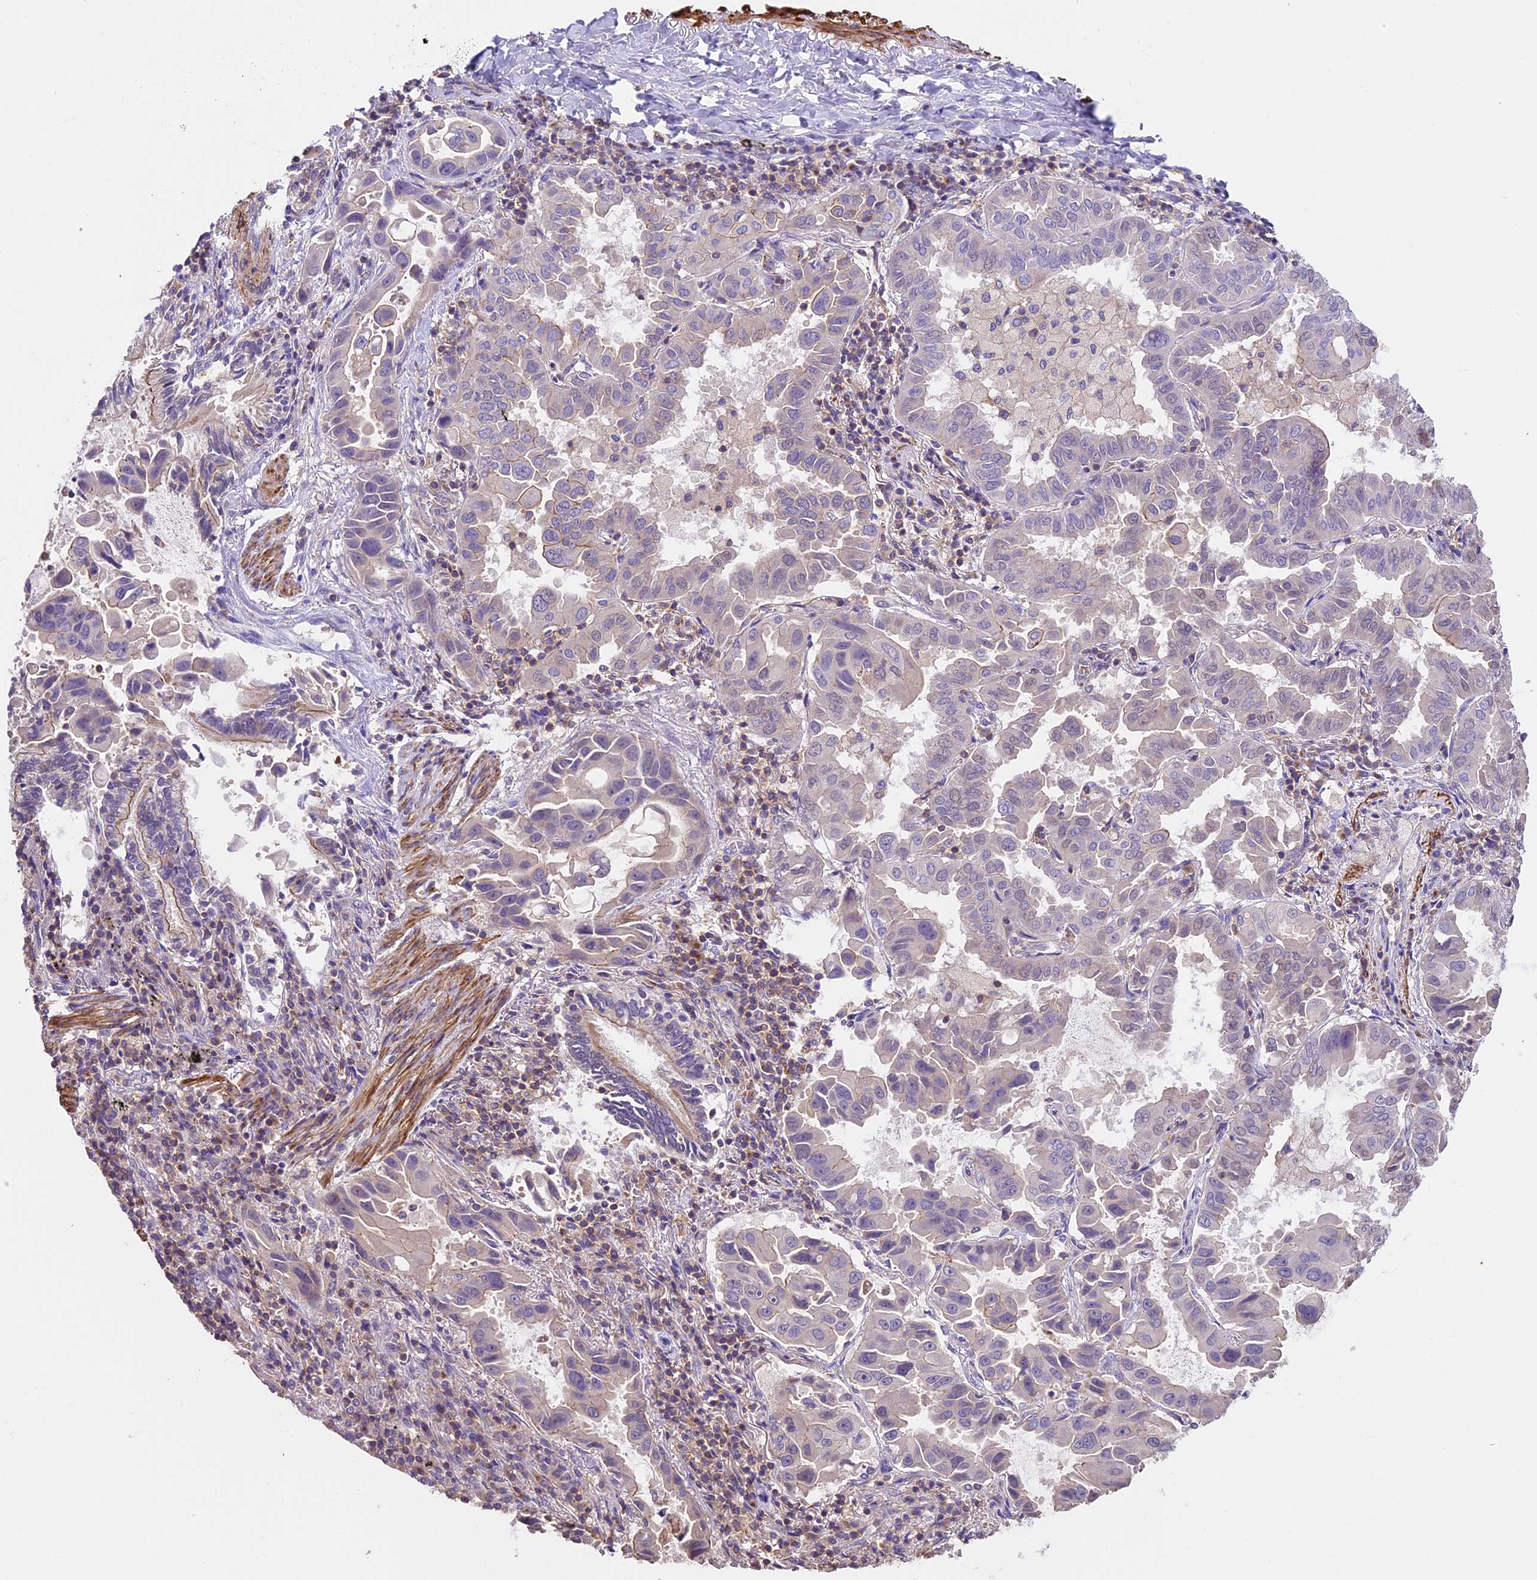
{"staining": {"intensity": "negative", "quantity": "none", "location": "none"}, "tissue": "lung cancer", "cell_type": "Tumor cells", "image_type": "cancer", "snomed": [{"axis": "morphology", "description": "Adenocarcinoma, NOS"}, {"axis": "topography", "description": "Lung"}], "caption": "Human lung cancer (adenocarcinoma) stained for a protein using immunohistochemistry exhibits no positivity in tumor cells.", "gene": "TBC1D1", "patient": {"sex": "male", "age": 64}}